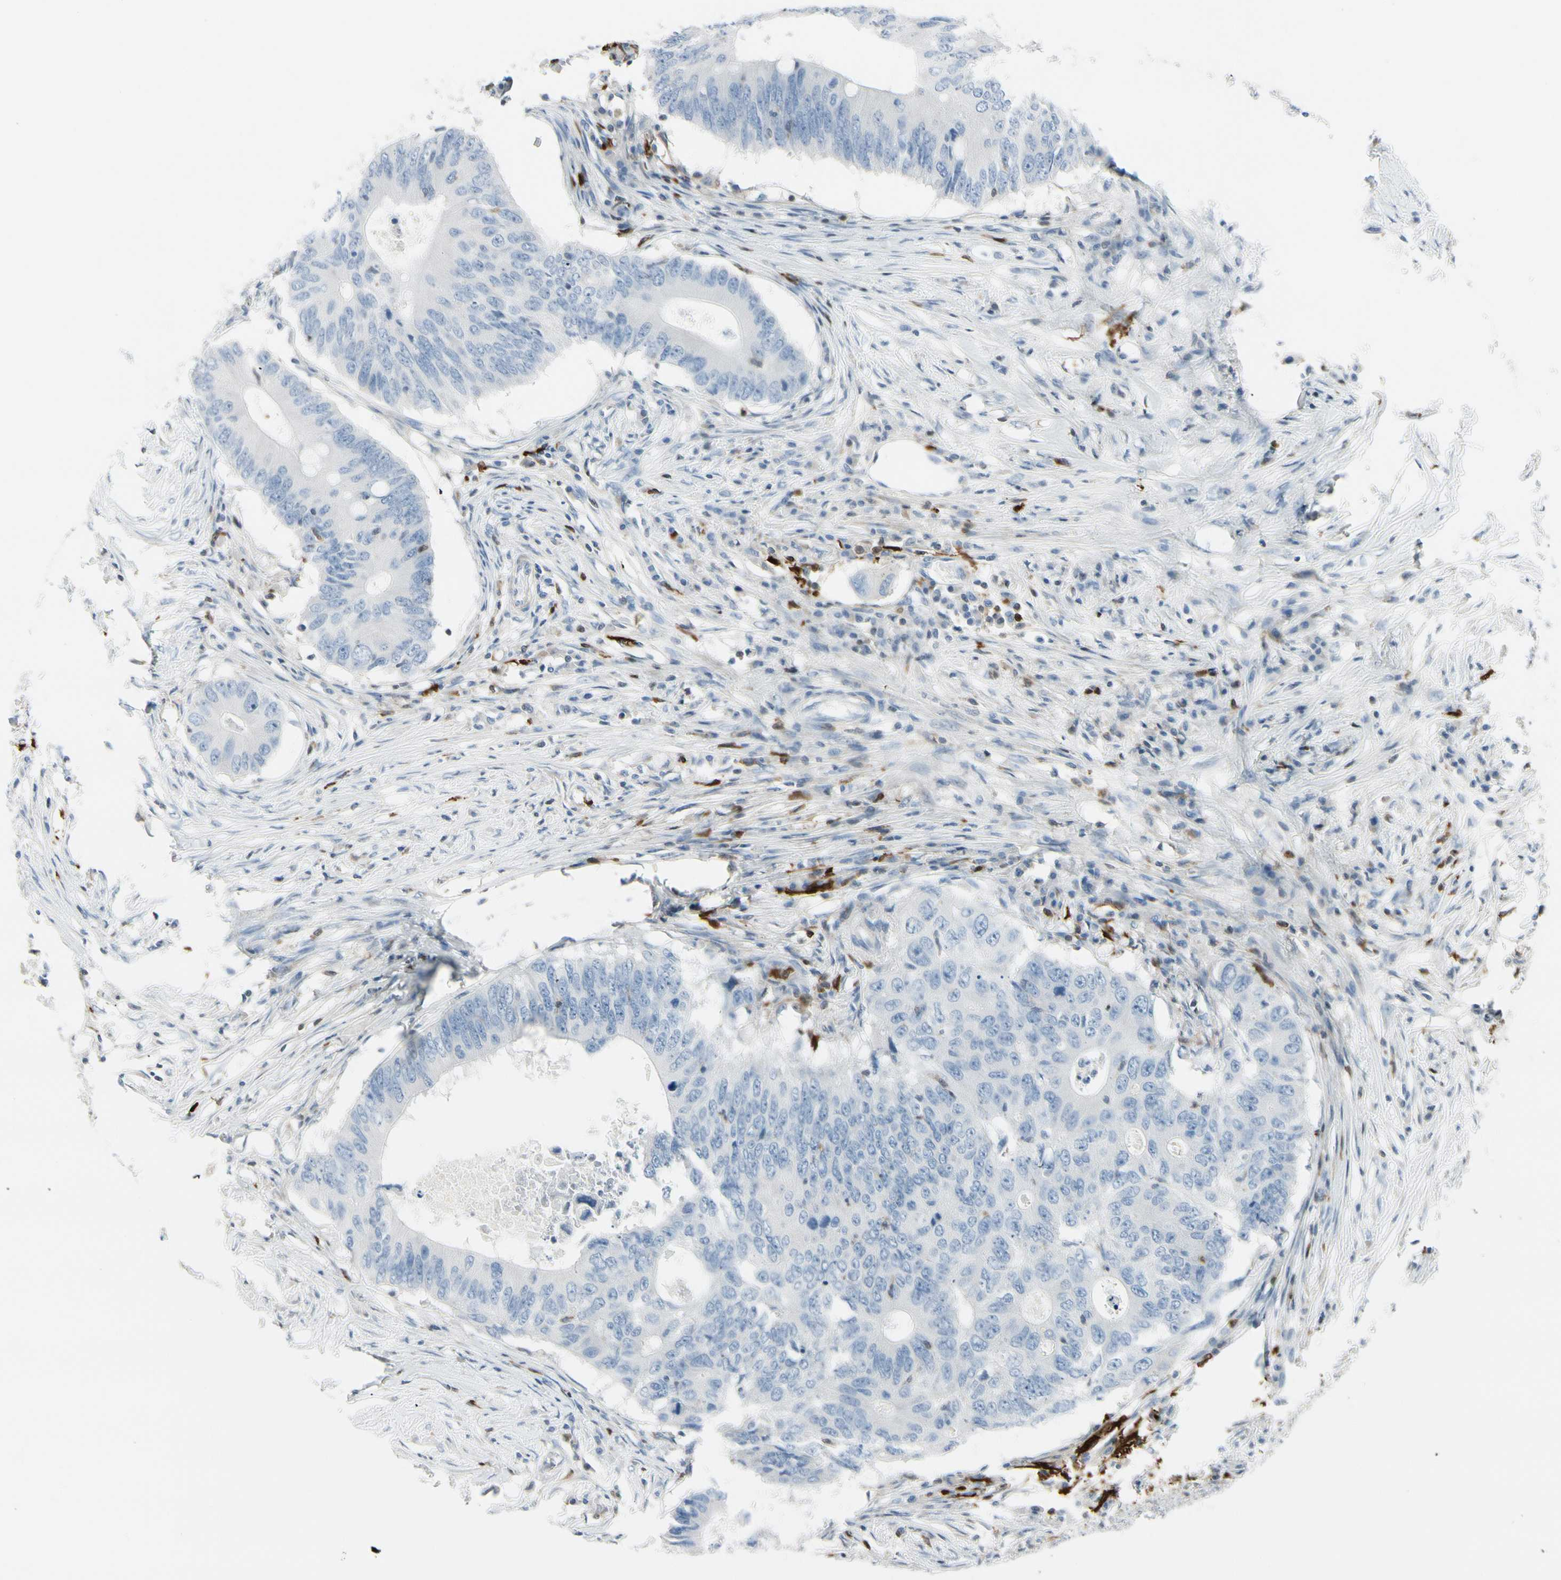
{"staining": {"intensity": "negative", "quantity": "none", "location": "none"}, "tissue": "colorectal cancer", "cell_type": "Tumor cells", "image_type": "cancer", "snomed": [{"axis": "morphology", "description": "Adenocarcinoma, NOS"}, {"axis": "topography", "description": "Colon"}], "caption": "Immunohistochemical staining of human colorectal adenocarcinoma shows no significant staining in tumor cells.", "gene": "TRAF1", "patient": {"sex": "male", "age": 71}}